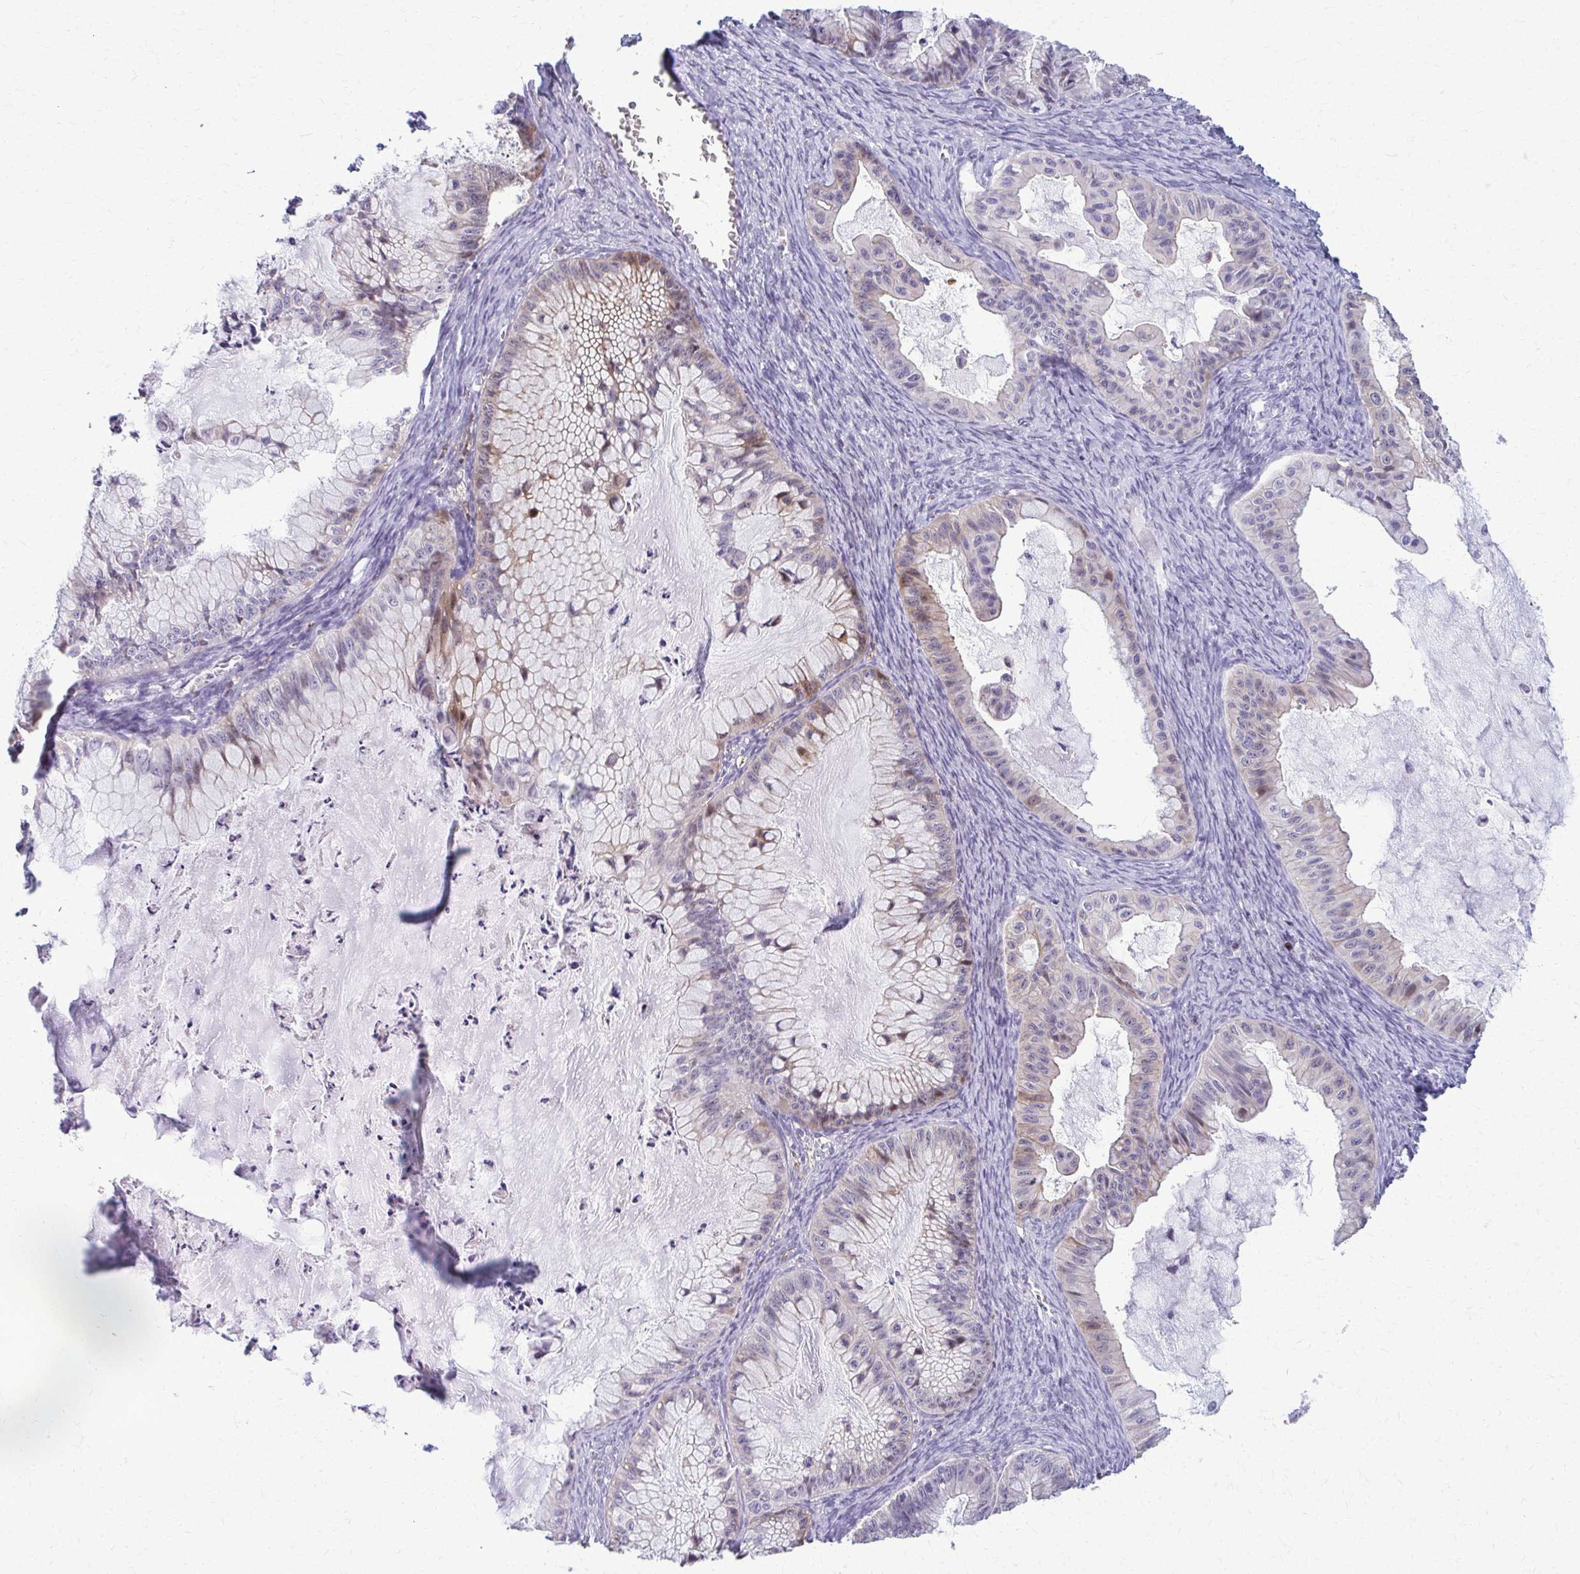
{"staining": {"intensity": "moderate", "quantity": "<25%", "location": "cytoplasmic/membranous,nuclear"}, "tissue": "ovarian cancer", "cell_type": "Tumor cells", "image_type": "cancer", "snomed": [{"axis": "morphology", "description": "Cystadenocarcinoma, mucinous, NOS"}, {"axis": "topography", "description": "Ovary"}], "caption": "Human ovarian mucinous cystadenocarcinoma stained for a protein (brown) displays moderate cytoplasmic/membranous and nuclear positive staining in approximately <25% of tumor cells.", "gene": "OR4M1", "patient": {"sex": "female", "age": 72}}